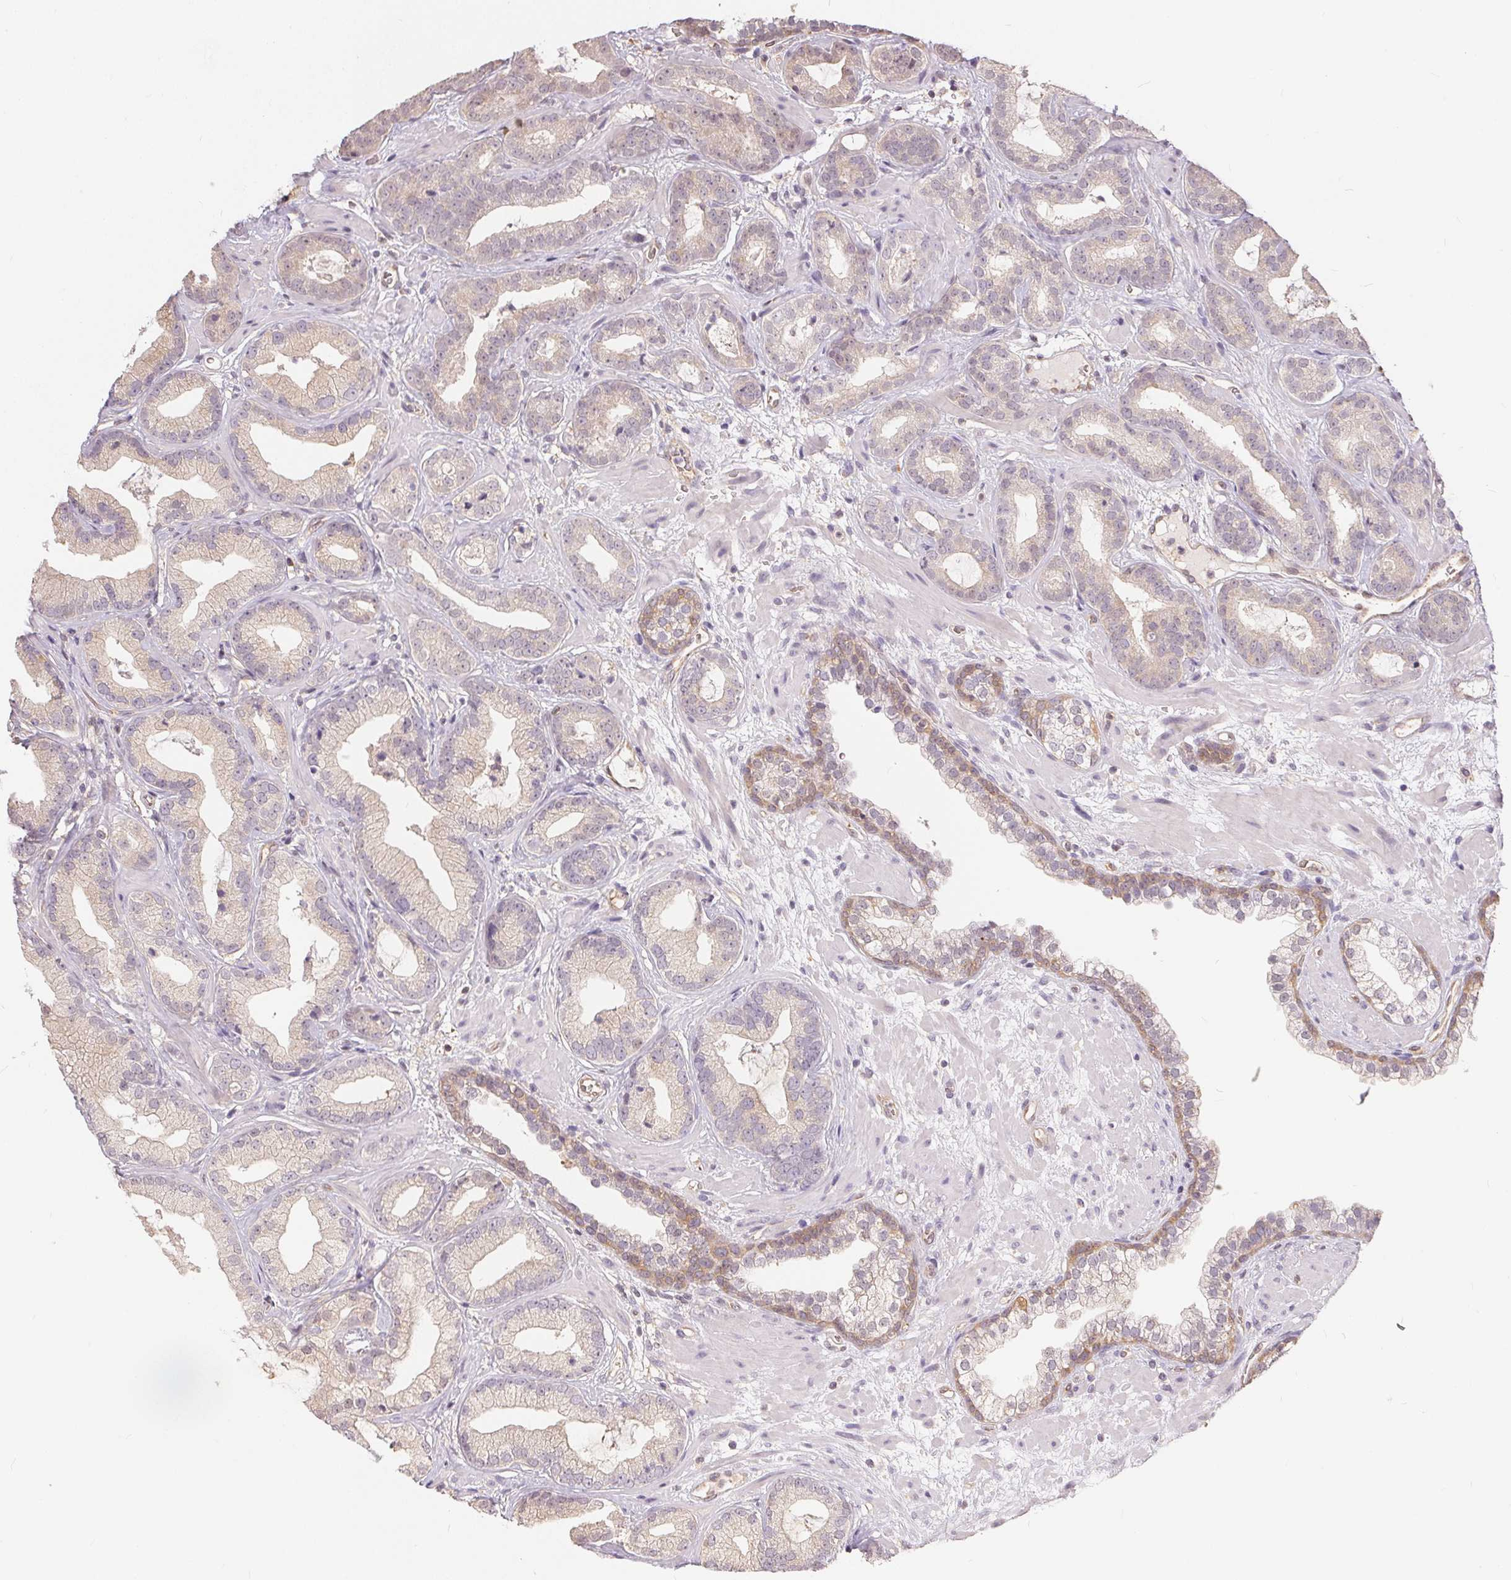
{"staining": {"intensity": "weak", "quantity": "25%-75%", "location": "cytoplasmic/membranous"}, "tissue": "prostate cancer", "cell_type": "Tumor cells", "image_type": "cancer", "snomed": [{"axis": "morphology", "description": "Adenocarcinoma, Low grade"}, {"axis": "topography", "description": "Prostate"}], "caption": "This is a histology image of IHC staining of prostate cancer (adenocarcinoma (low-grade)), which shows weak staining in the cytoplasmic/membranous of tumor cells.", "gene": "BLMH", "patient": {"sex": "male", "age": 62}}